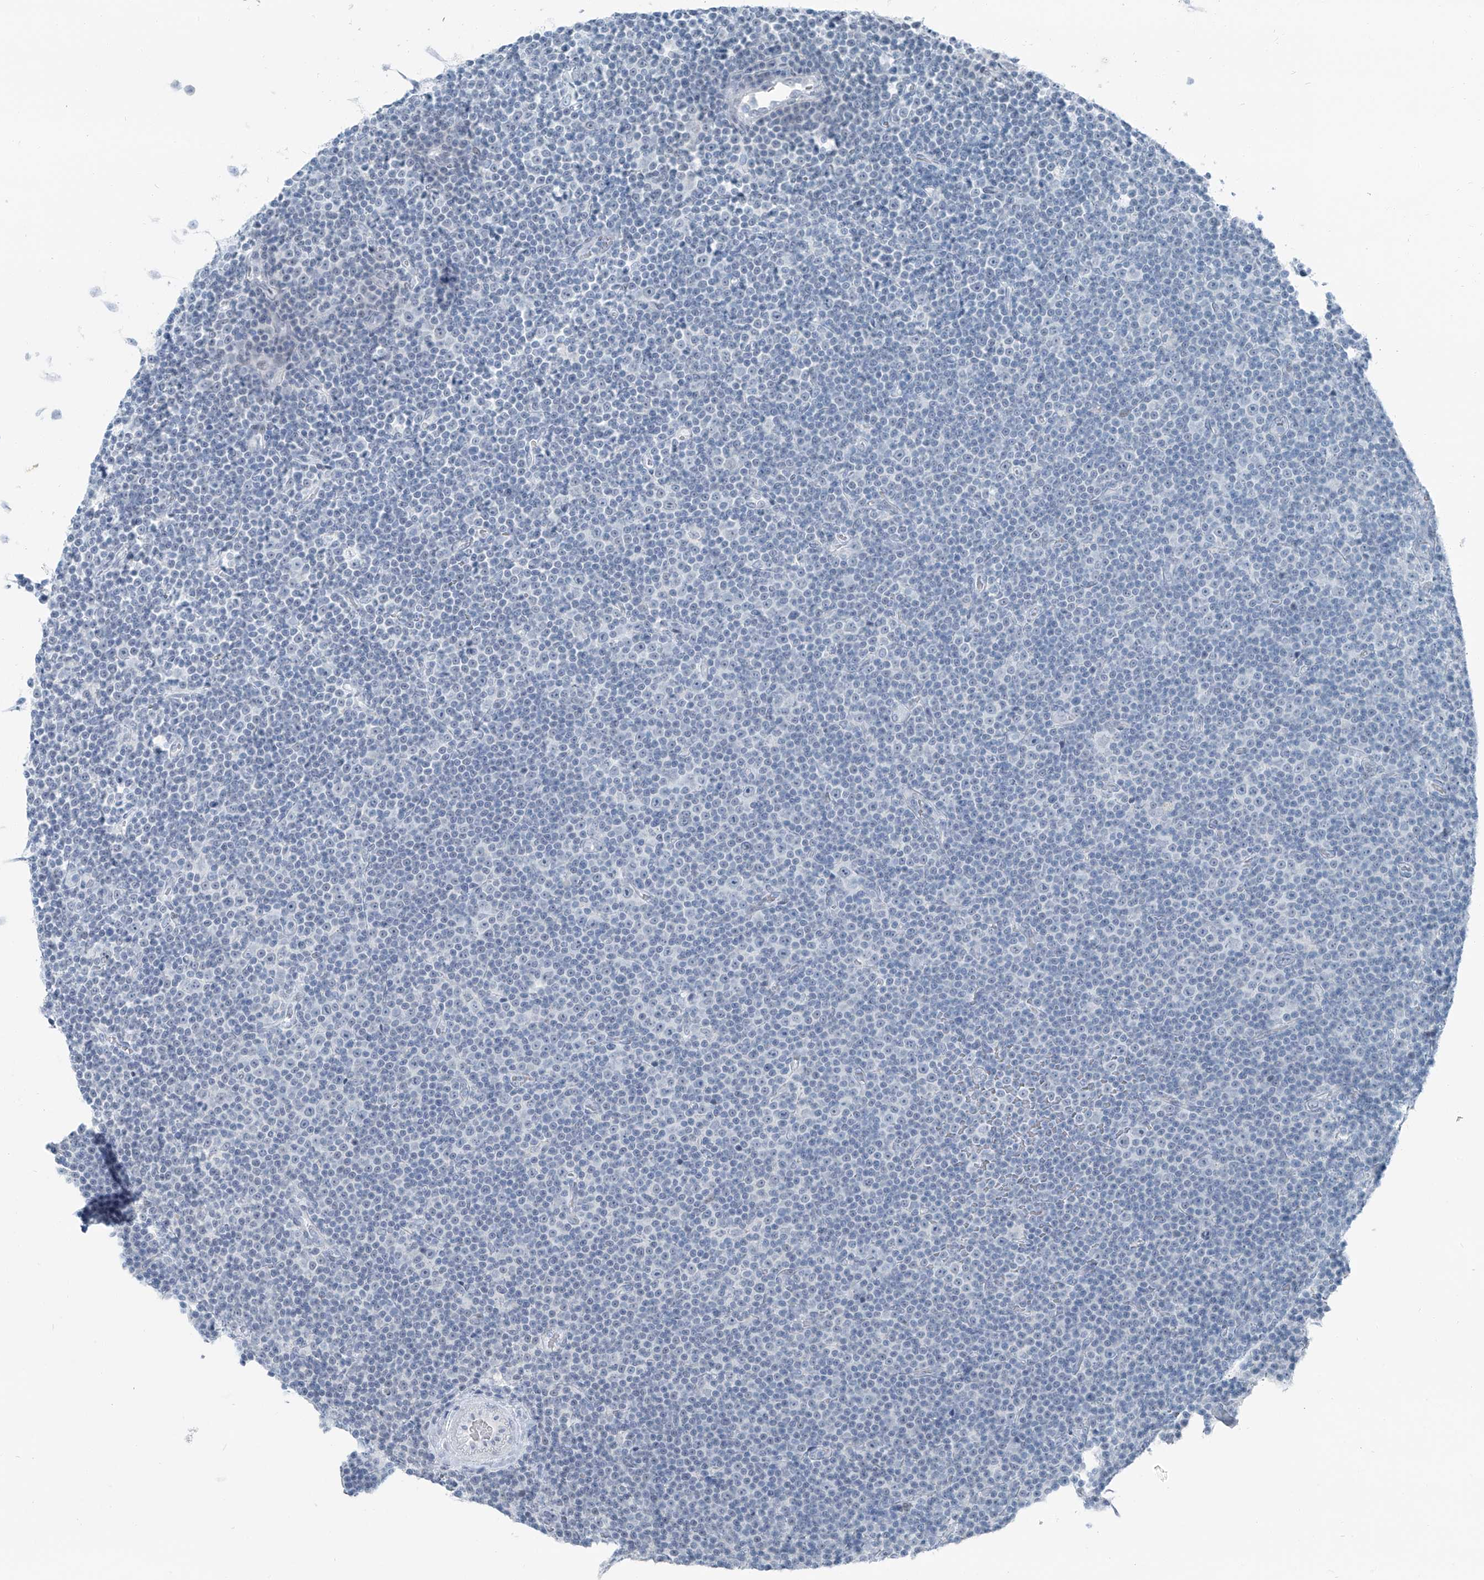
{"staining": {"intensity": "negative", "quantity": "none", "location": "none"}, "tissue": "lymphoma", "cell_type": "Tumor cells", "image_type": "cancer", "snomed": [{"axis": "morphology", "description": "Malignant lymphoma, non-Hodgkin's type, Low grade"}, {"axis": "topography", "description": "Lymph node"}], "caption": "Tumor cells are negative for brown protein staining in malignant lymphoma, non-Hodgkin's type (low-grade). (DAB immunohistochemistry (IHC) visualized using brightfield microscopy, high magnification).", "gene": "RGN", "patient": {"sex": "female", "age": 67}}